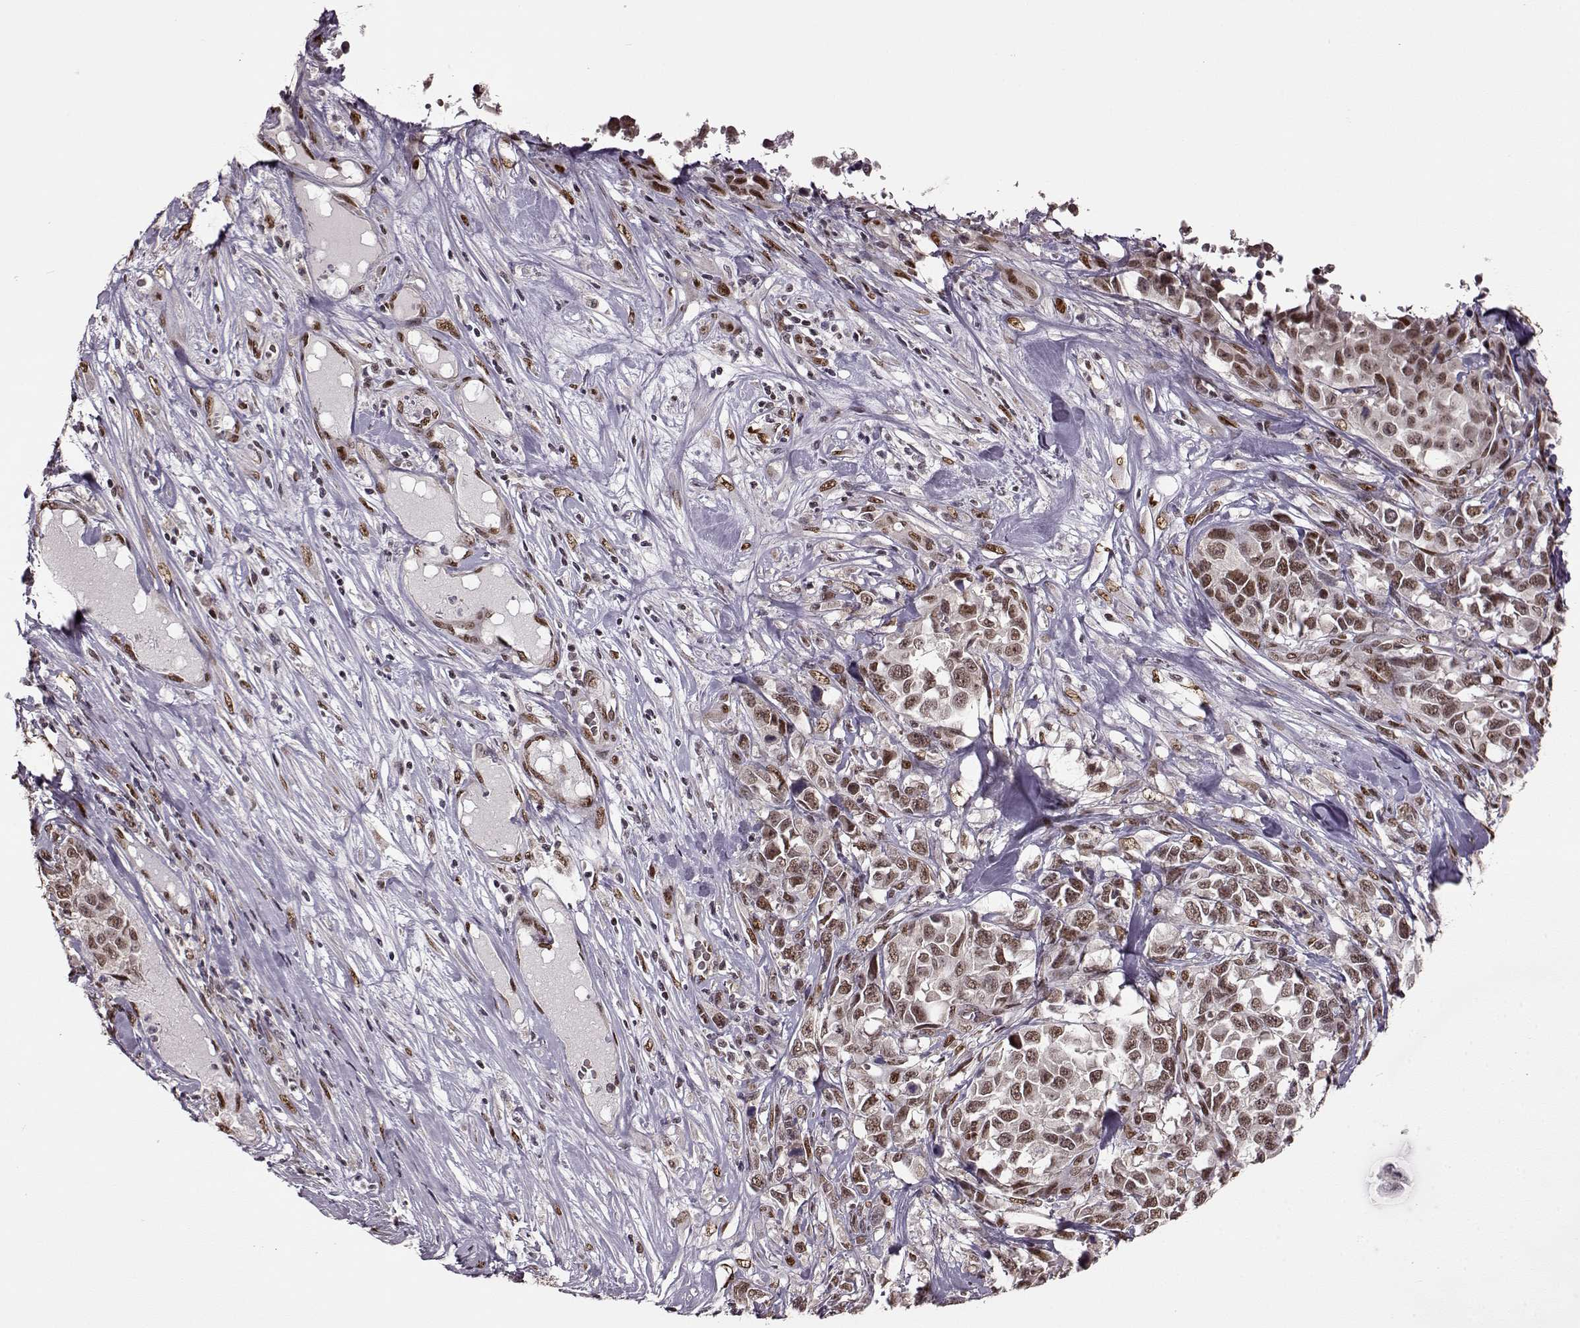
{"staining": {"intensity": "moderate", "quantity": ">75%", "location": "nuclear"}, "tissue": "melanoma", "cell_type": "Tumor cells", "image_type": "cancer", "snomed": [{"axis": "morphology", "description": "Malignant melanoma, Metastatic site"}, {"axis": "topography", "description": "Skin"}], "caption": "There is medium levels of moderate nuclear expression in tumor cells of malignant melanoma (metastatic site), as demonstrated by immunohistochemical staining (brown color).", "gene": "FTO", "patient": {"sex": "male", "age": 84}}